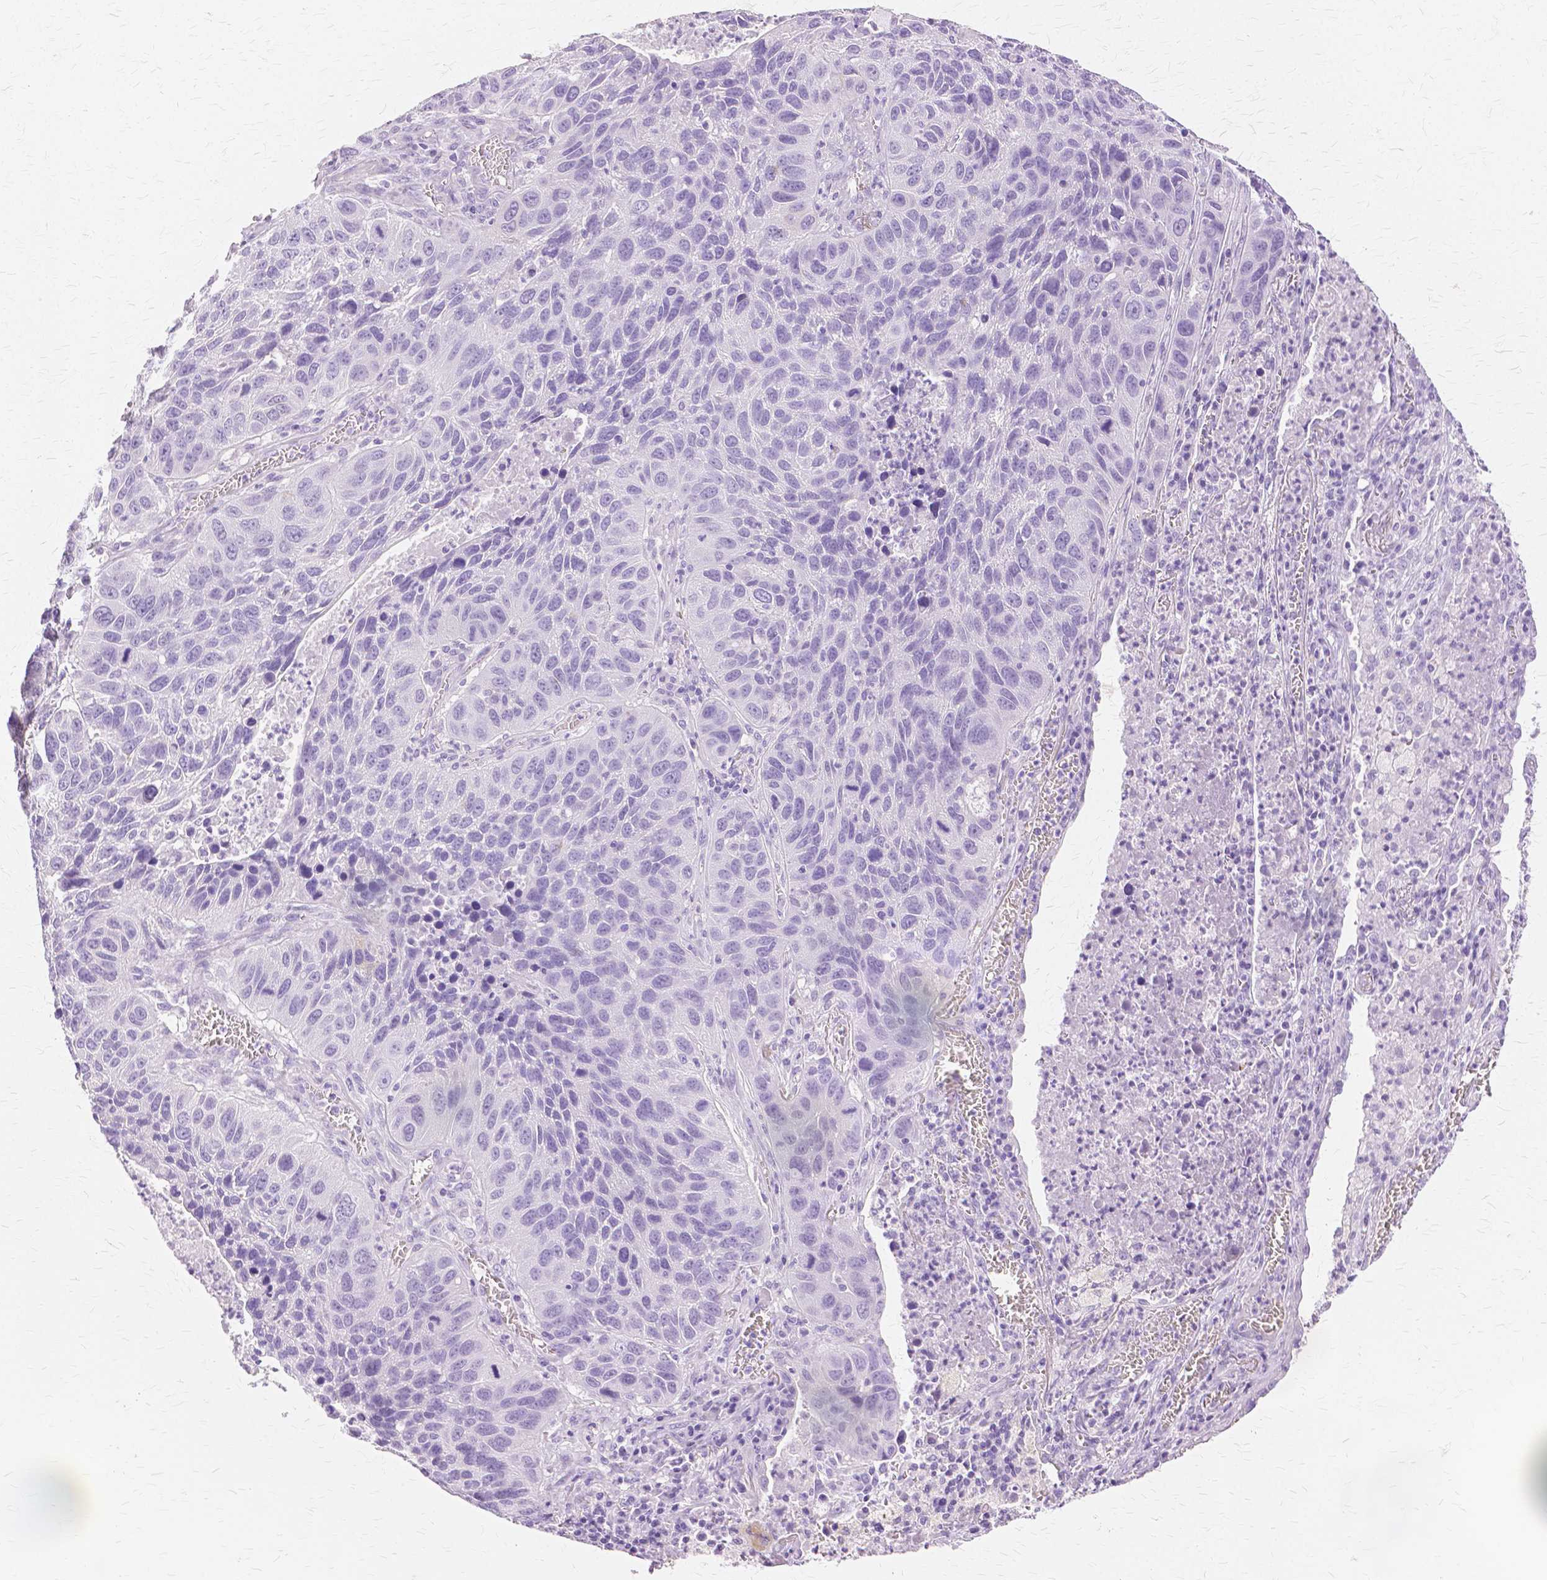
{"staining": {"intensity": "negative", "quantity": "none", "location": "none"}, "tissue": "lung cancer", "cell_type": "Tumor cells", "image_type": "cancer", "snomed": [{"axis": "morphology", "description": "Squamous cell carcinoma, NOS"}, {"axis": "topography", "description": "Lung"}], "caption": "A high-resolution photomicrograph shows immunohistochemistry staining of lung cancer, which shows no significant expression in tumor cells.", "gene": "TGM1", "patient": {"sex": "female", "age": 61}}